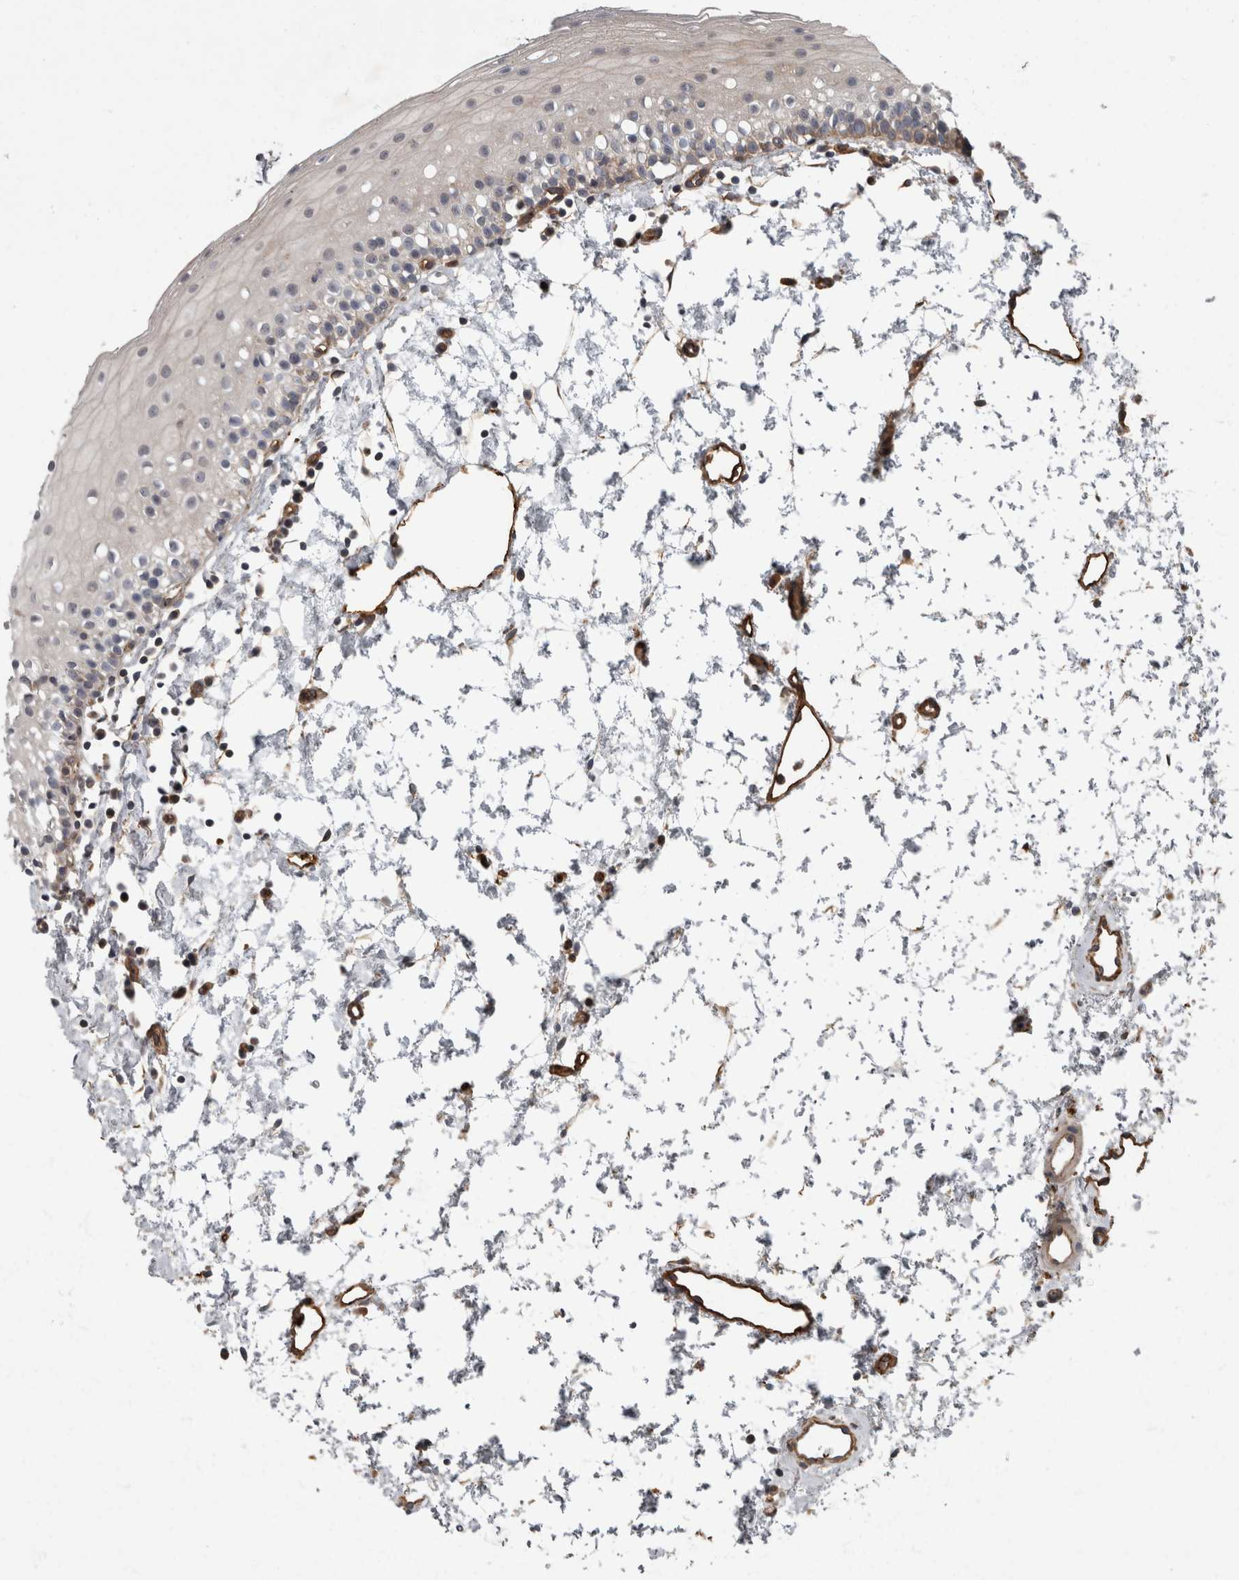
{"staining": {"intensity": "weak", "quantity": "25%-75%", "location": "cytoplasmic/membranous"}, "tissue": "oral mucosa", "cell_type": "Squamous epithelial cells", "image_type": "normal", "snomed": [{"axis": "morphology", "description": "Normal tissue, NOS"}, {"axis": "topography", "description": "Oral tissue"}], "caption": "Squamous epithelial cells display weak cytoplasmic/membranous staining in about 25%-75% of cells in benign oral mucosa.", "gene": "VEGFD", "patient": {"sex": "male", "age": 28}}